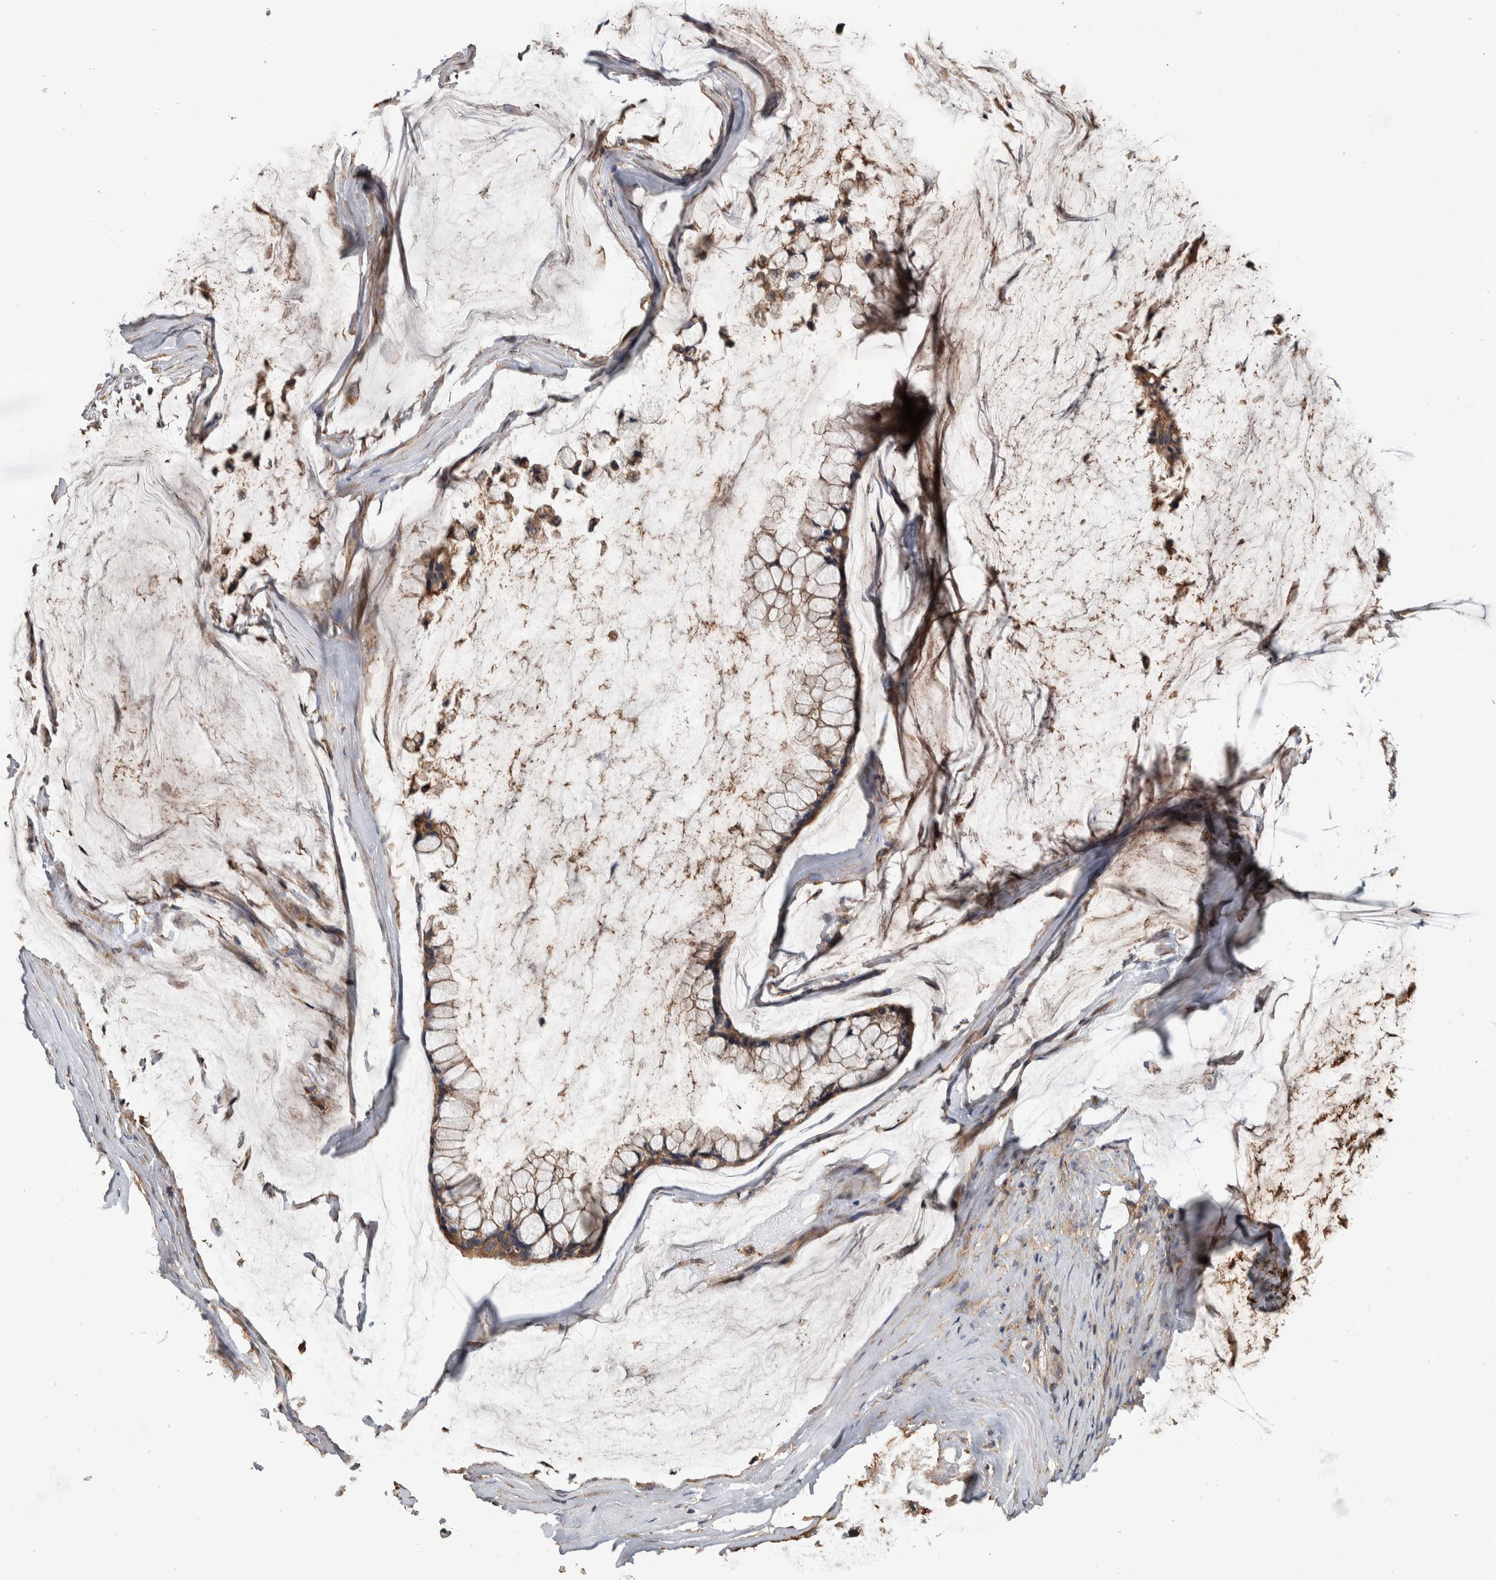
{"staining": {"intensity": "weak", "quantity": ">75%", "location": "cytoplasmic/membranous"}, "tissue": "ovarian cancer", "cell_type": "Tumor cells", "image_type": "cancer", "snomed": [{"axis": "morphology", "description": "Cystadenocarcinoma, mucinous, NOS"}, {"axis": "topography", "description": "Ovary"}], "caption": "There is low levels of weak cytoplasmic/membranous expression in tumor cells of ovarian mucinous cystadenocarcinoma, as demonstrated by immunohistochemical staining (brown color).", "gene": "SDCBP", "patient": {"sex": "female", "age": 39}}